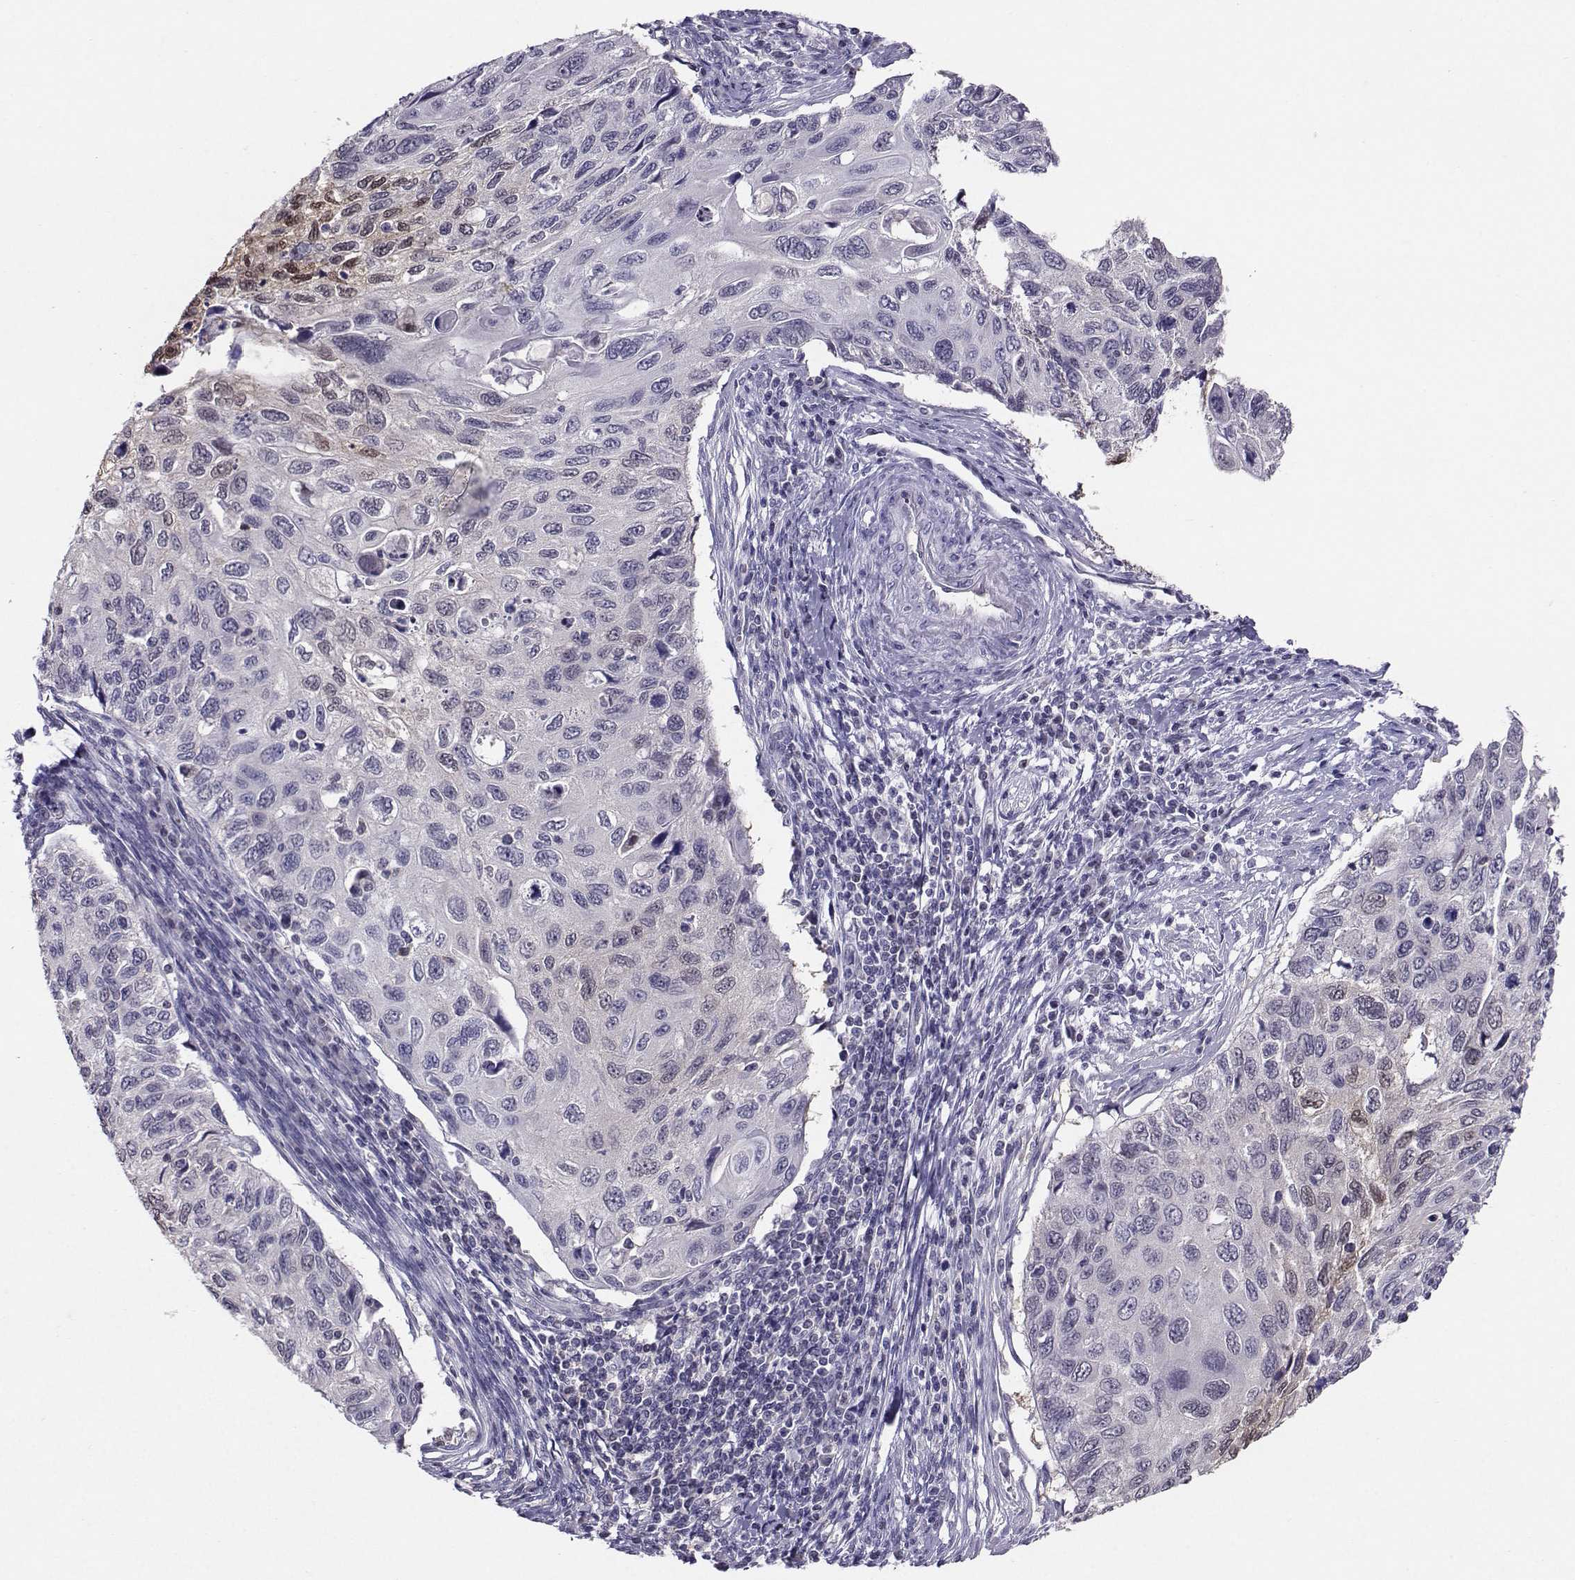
{"staining": {"intensity": "negative", "quantity": "none", "location": "none"}, "tissue": "cervical cancer", "cell_type": "Tumor cells", "image_type": "cancer", "snomed": [{"axis": "morphology", "description": "Squamous cell carcinoma, NOS"}, {"axis": "topography", "description": "Cervix"}], "caption": "Immunohistochemistry (IHC) micrograph of human squamous cell carcinoma (cervical) stained for a protein (brown), which shows no positivity in tumor cells.", "gene": "PGK1", "patient": {"sex": "female", "age": 70}}